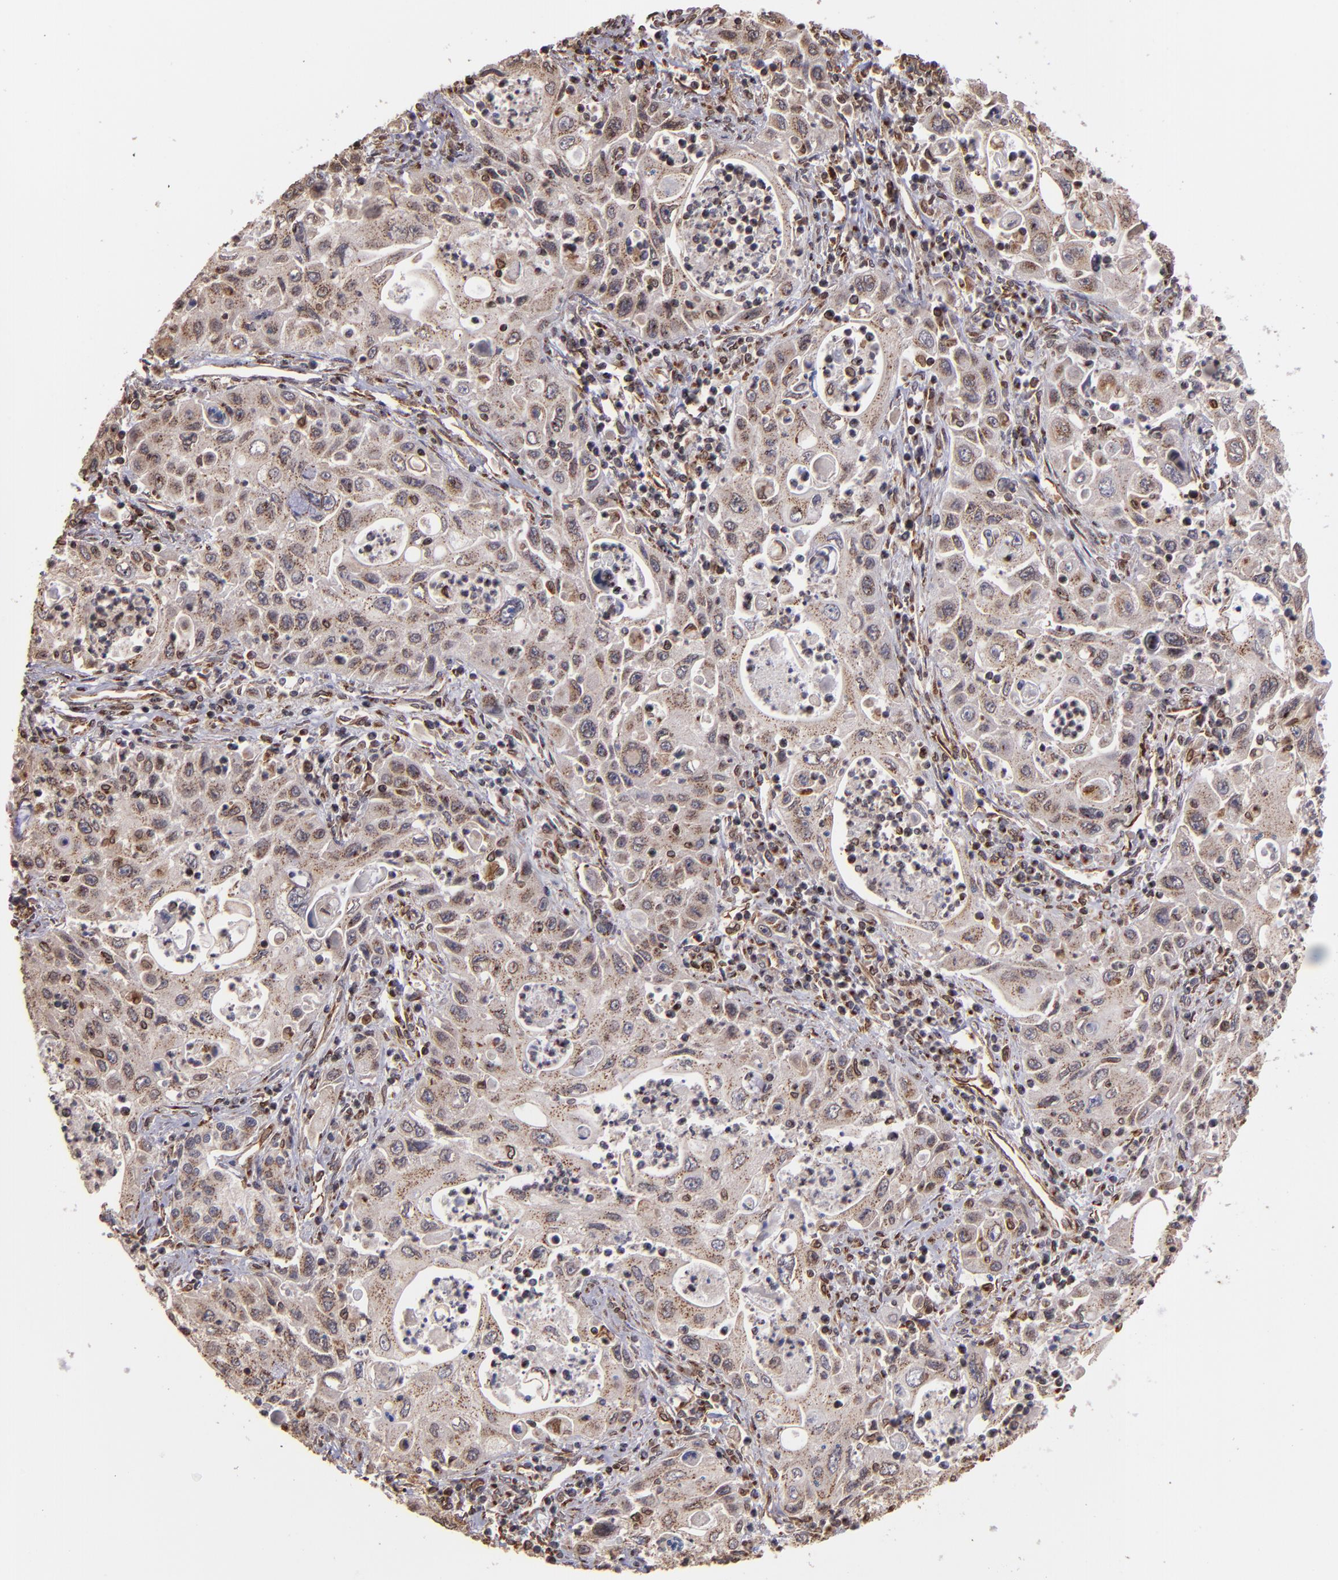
{"staining": {"intensity": "weak", "quantity": "<25%", "location": "cytoplasmic/membranous"}, "tissue": "pancreatic cancer", "cell_type": "Tumor cells", "image_type": "cancer", "snomed": [{"axis": "morphology", "description": "Adenocarcinoma, NOS"}, {"axis": "topography", "description": "Pancreas"}], "caption": "An immunohistochemistry (IHC) micrograph of adenocarcinoma (pancreatic) is shown. There is no staining in tumor cells of adenocarcinoma (pancreatic).", "gene": "TRIP11", "patient": {"sex": "male", "age": 70}}